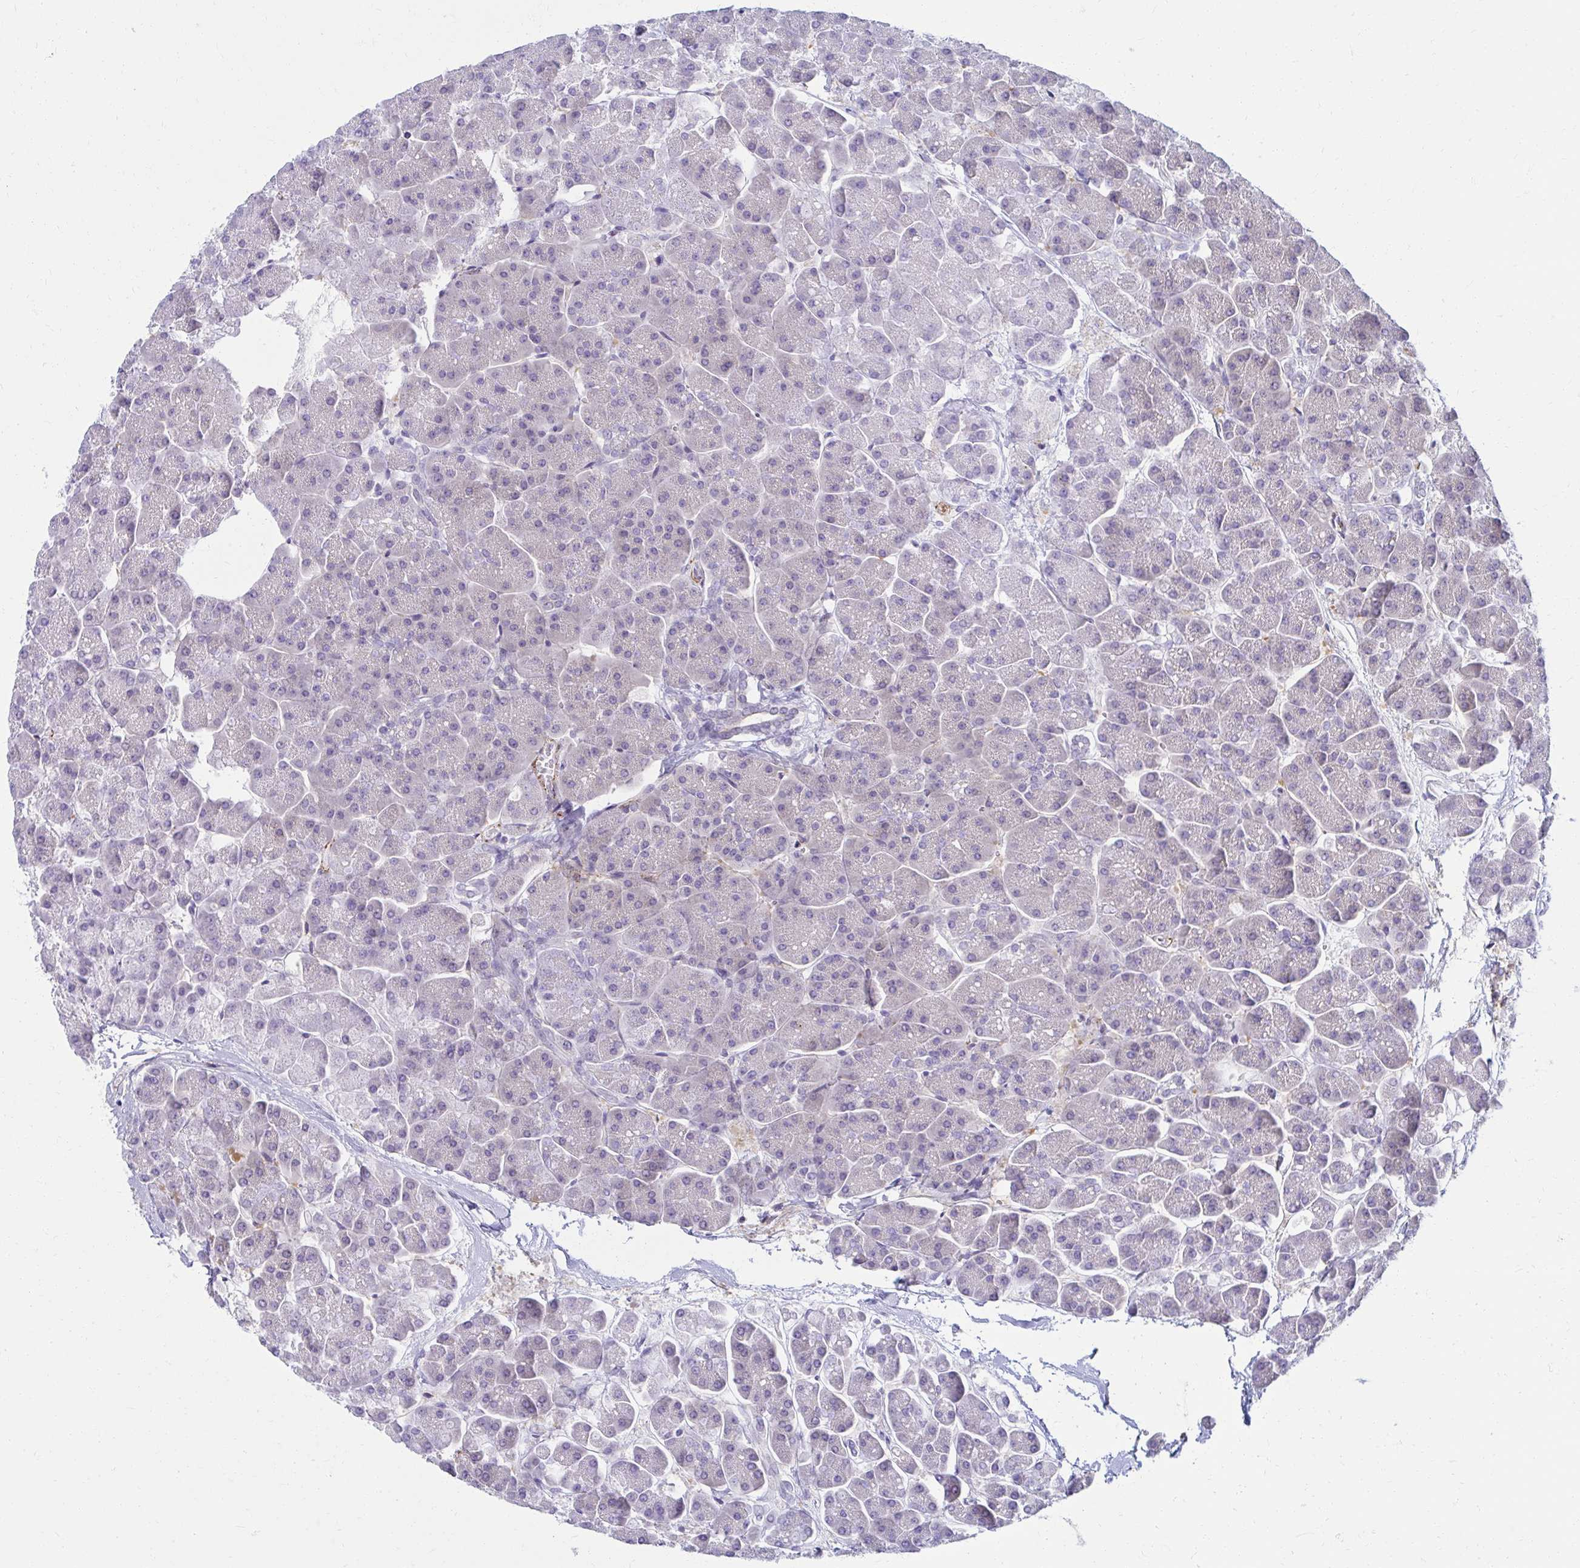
{"staining": {"intensity": "weak", "quantity": "<25%", "location": "cytoplasmic/membranous"}, "tissue": "pancreas", "cell_type": "Exocrine glandular cells", "image_type": "normal", "snomed": [{"axis": "morphology", "description": "Normal tissue, NOS"}, {"axis": "topography", "description": "Pancreas"}, {"axis": "topography", "description": "Peripheral nerve tissue"}], "caption": "Immunohistochemistry of normal human pancreas reveals no positivity in exocrine glandular cells.", "gene": "ANKRD62", "patient": {"sex": "male", "age": 54}}